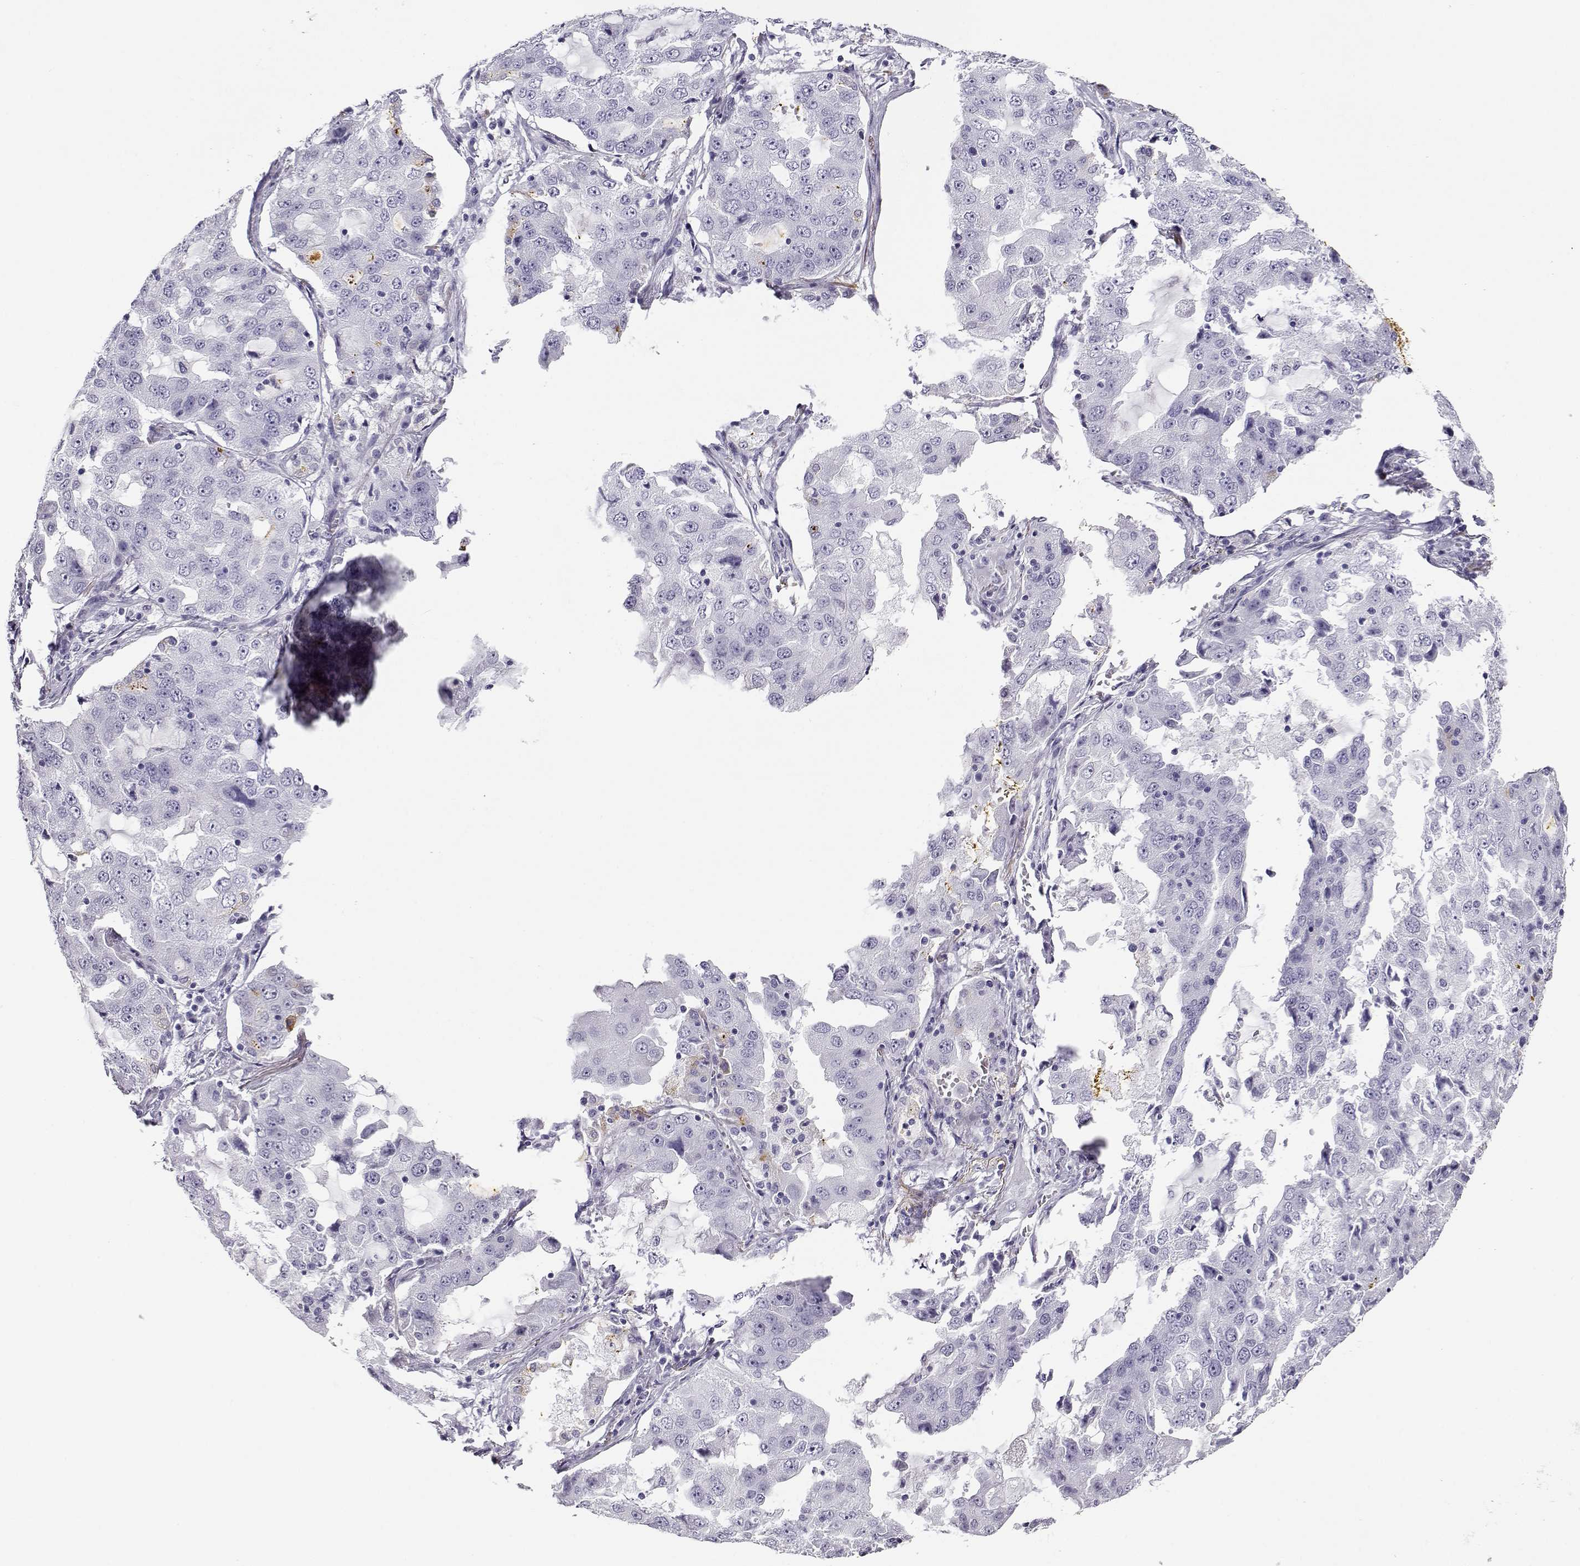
{"staining": {"intensity": "negative", "quantity": "none", "location": "none"}, "tissue": "lung cancer", "cell_type": "Tumor cells", "image_type": "cancer", "snomed": [{"axis": "morphology", "description": "Adenocarcinoma, NOS"}, {"axis": "topography", "description": "Lung"}], "caption": "High power microscopy image of an immunohistochemistry photomicrograph of lung cancer (adenocarcinoma), revealing no significant positivity in tumor cells.", "gene": "RHOXF2", "patient": {"sex": "female", "age": 61}}